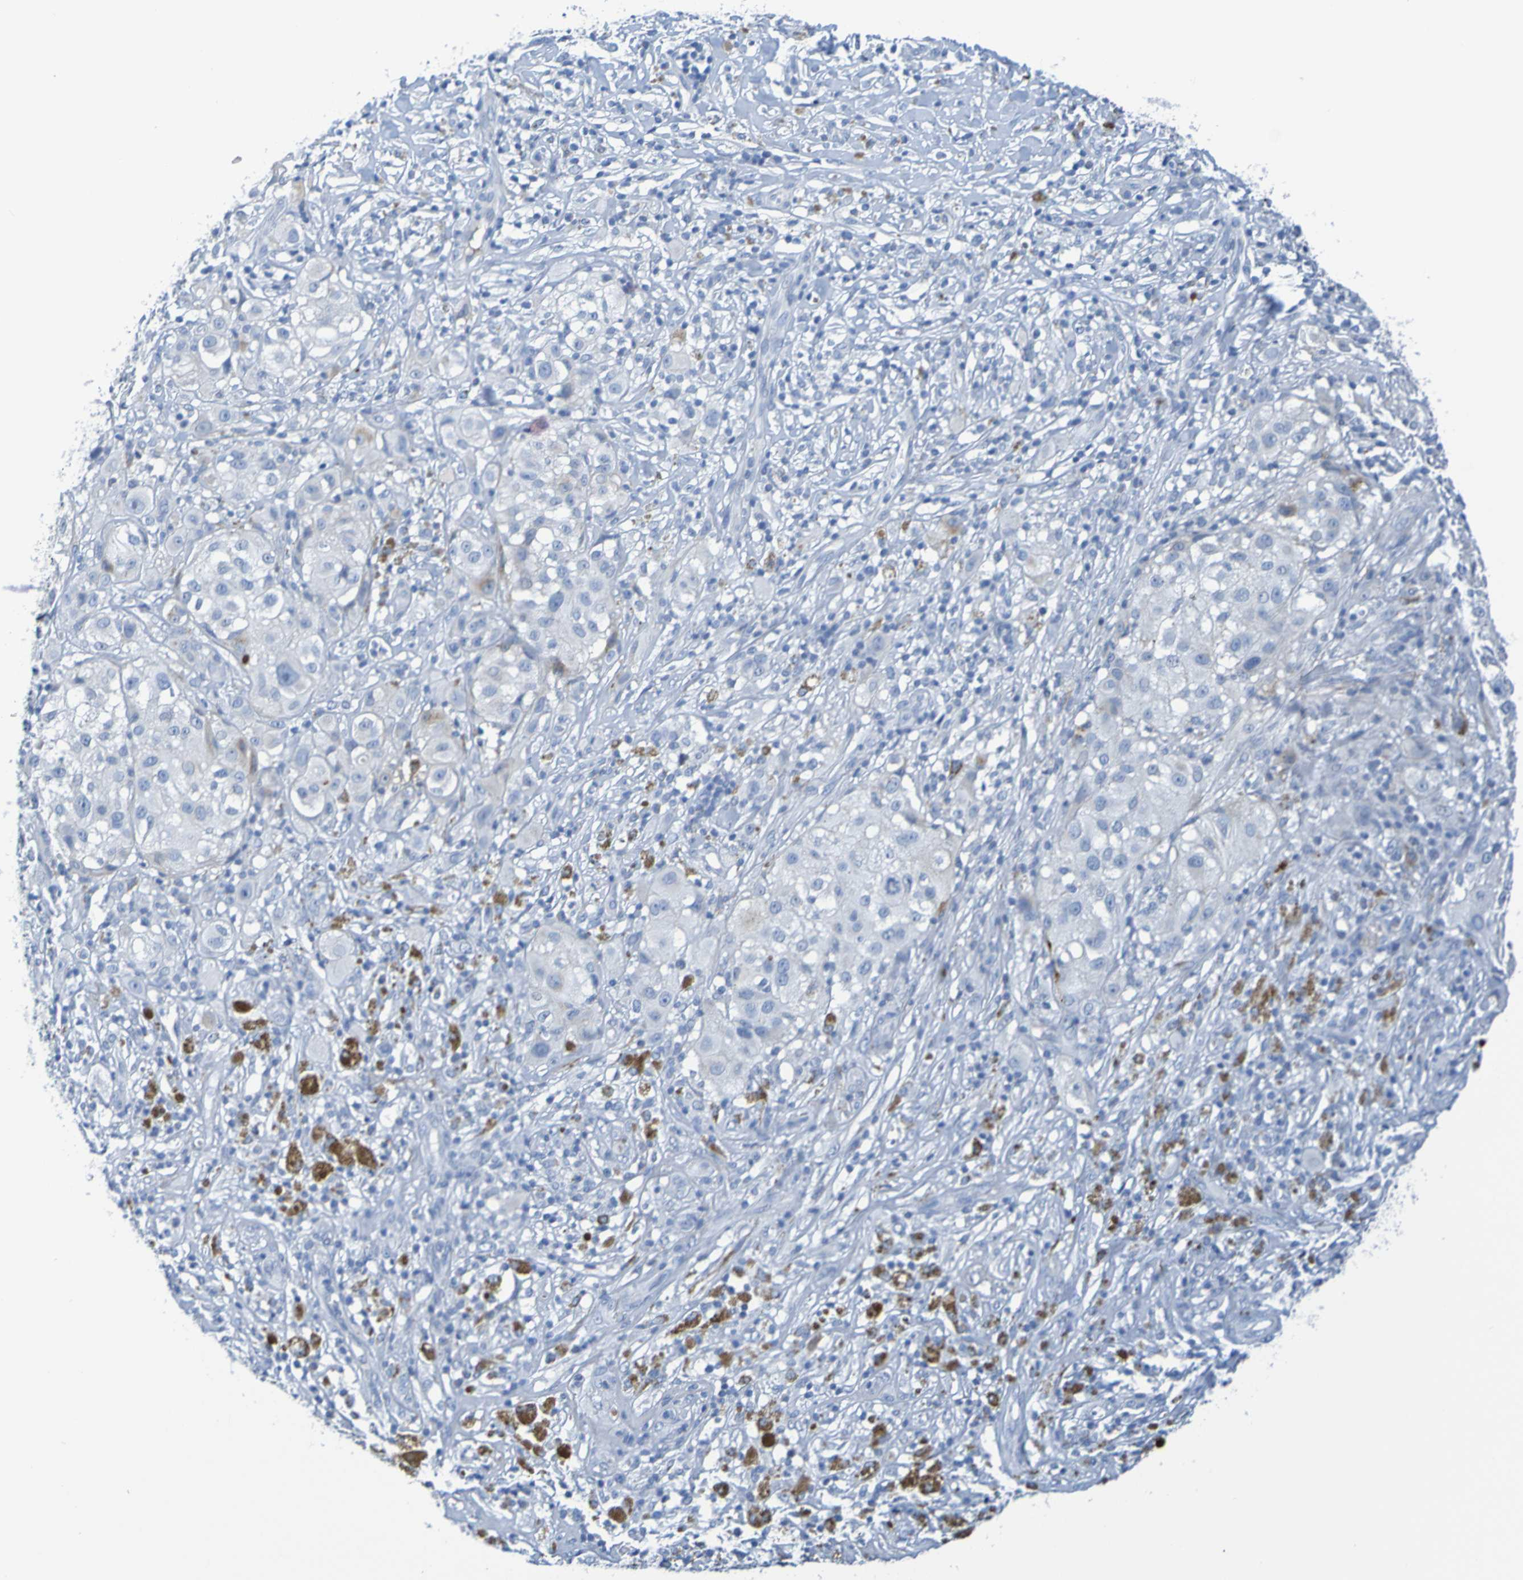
{"staining": {"intensity": "negative", "quantity": "none", "location": "none"}, "tissue": "melanoma", "cell_type": "Tumor cells", "image_type": "cancer", "snomed": [{"axis": "morphology", "description": "Necrosis, NOS"}, {"axis": "morphology", "description": "Malignant melanoma, NOS"}, {"axis": "topography", "description": "Skin"}], "caption": "IHC image of neoplastic tissue: melanoma stained with DAB (3,3'-diaminobenzidine) shows no significant protein staining in tumor cells.", "gene": "IL10", "patient": {"sex": "female", "age": 87}}